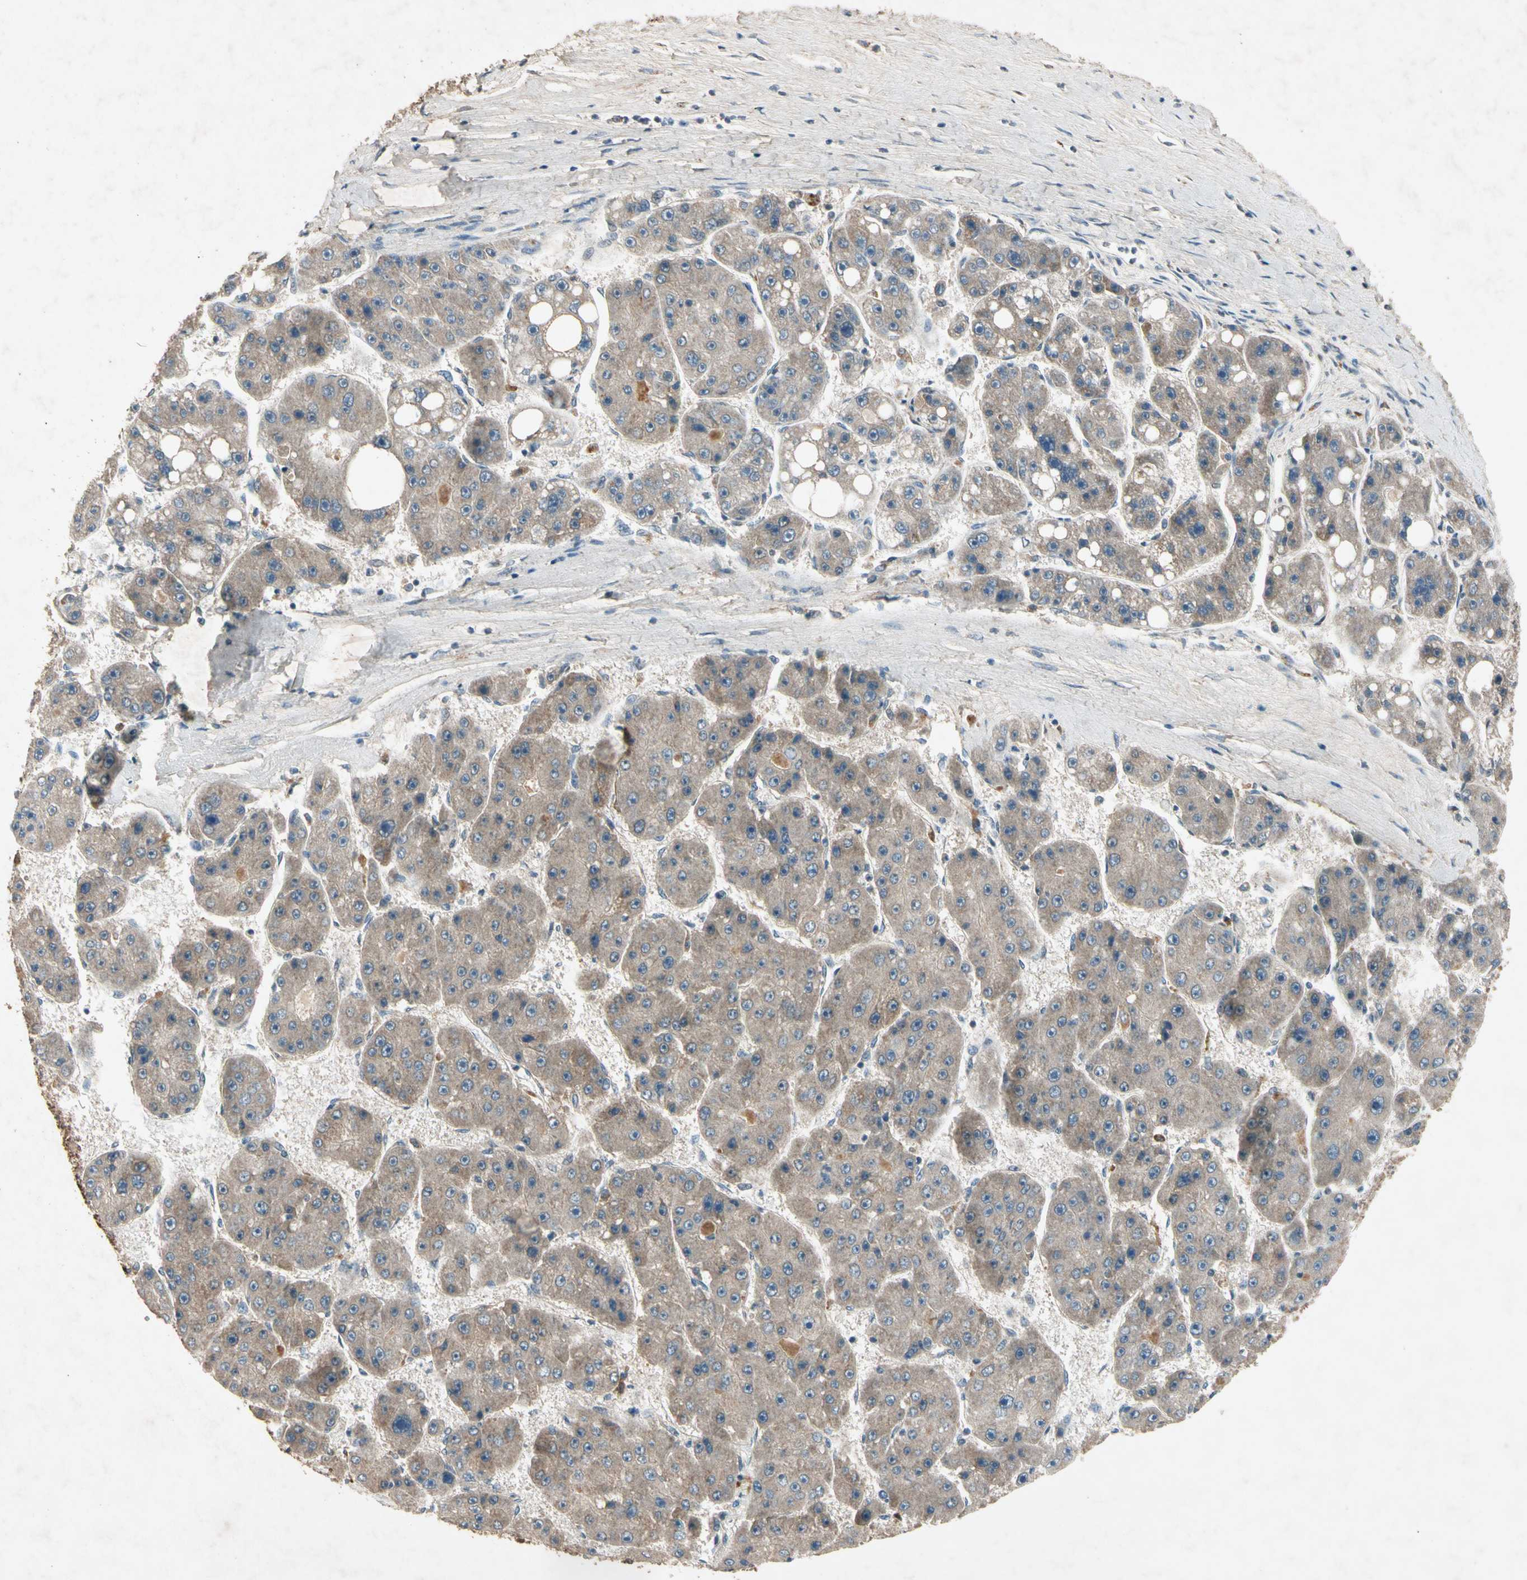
{"staining": {"intensity": "weak", "quantity": ">75%", "location": "cytoplasmic/membranous"}, "tissue": "liver cancer", "cell_type": "Tumor cells", "image_type": "cancer", "snomed": [{"axis": "morphology", "description": "Carcinoma, Hepatocellular, NOS"}, {"axis": "topography", "description": "Liver"}], "caption": "Immunohistochemistry staining of liver cancer (hepatocellular carcinoma), which displays low levels of weak cytoplasmic/membranous positivity in about >75% of tumor cells indicating weak cytoplasmic/membranous protein positivity. The staining was performed using DAB (3,3'-diaminobenzidine) (brown) for protein detection and nuclei were counterstained in hematoxylin (blue).", "gene": "GPLD1", "patient": {"sex": "female", "age": 61}}